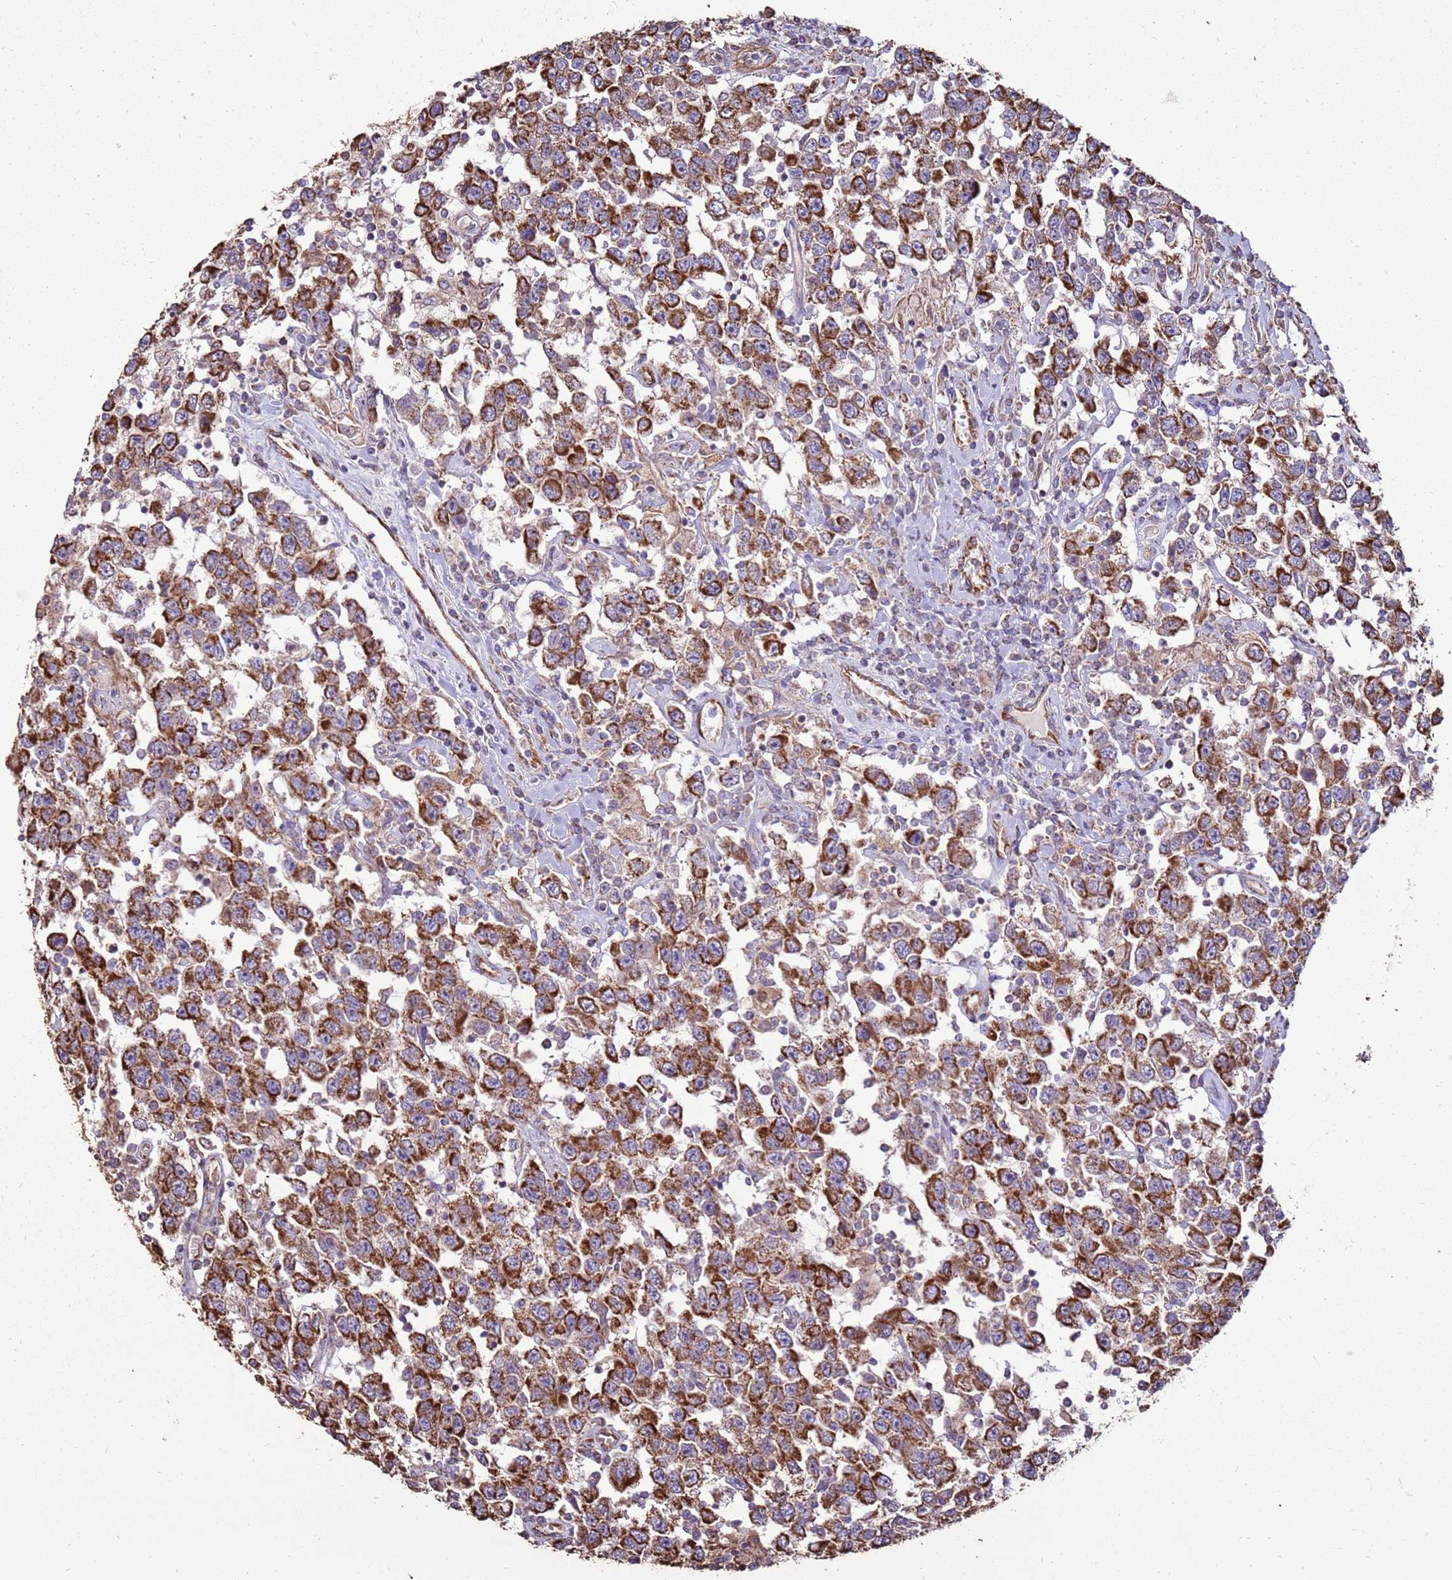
{"staining": {"intensity": "strong", "quantity": ">75%", "location": "cytoplasmic/membranous"}, "tissue": "testis cancer", "cell_type": "Tumor cells", "image_type": "cancer", "snomed": [{"axis": "morphology", "description": "Seminoma, NOS"}, {"axis": "topography", "description": "Testis"}], "caption": "Testis cancer (seminoma) stained with immunohistochemistry shows strong cytoplasmic/membranous expression in about >75% of tumor cells.", "gene": "DDX59", "patient": {"sex": "male", "age": 41}}